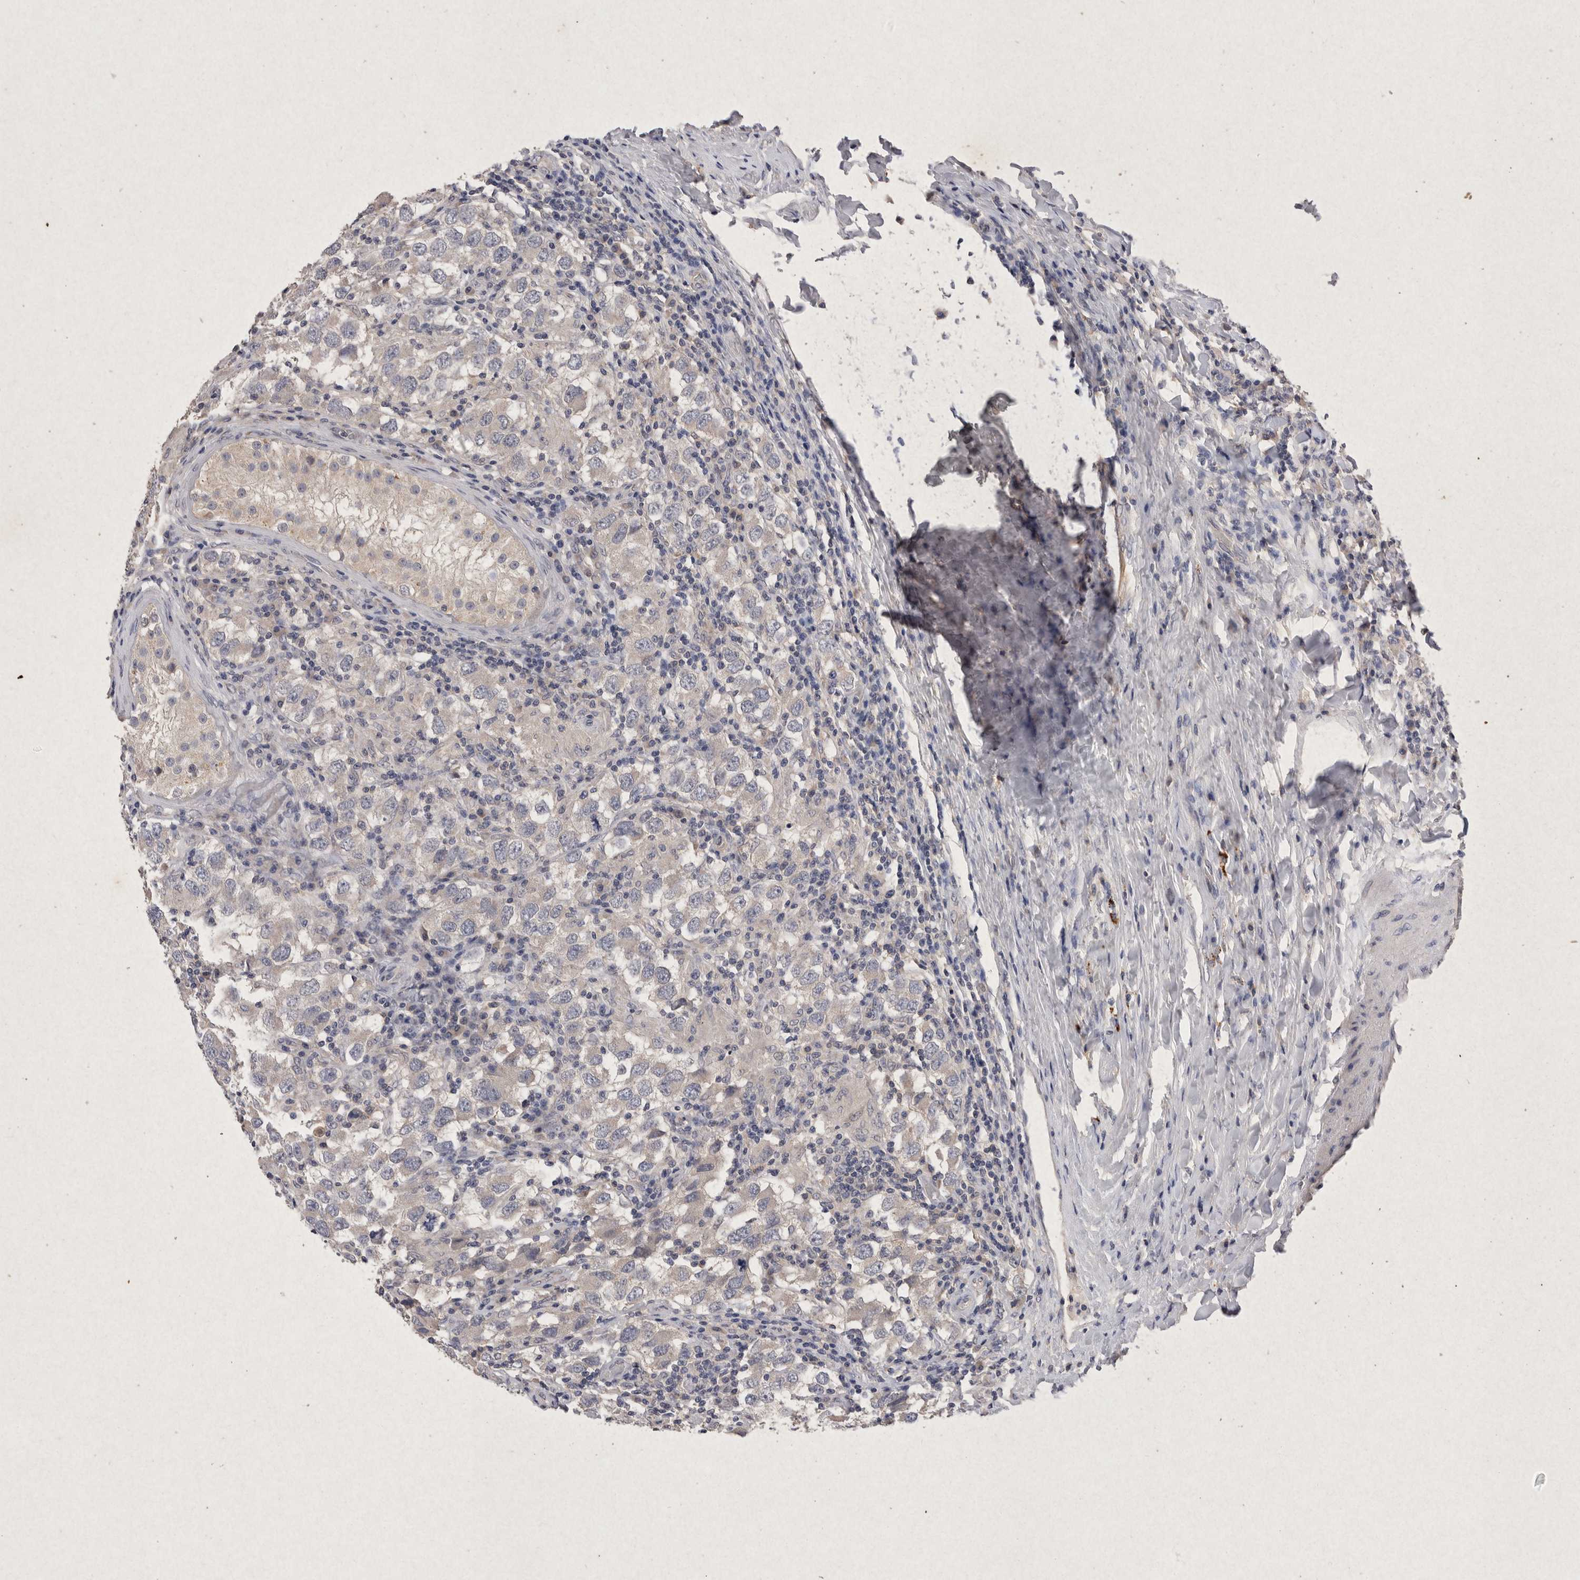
{"staining": {"intensity": "negative", "quantity": "none", "location": "none"}, "tissue": "testis cancer", "cell_type": "Tumor cells", "image_type": "cancer", "snomed": [{"axis": "morphology", "description": "Carcinoma, Embryonal, NOS"}, {"axis": "topography", "description": "Testis"}], "caption": "Protein analysis of embryonal carcinoma (testis) exhibits no significant expression in tumor cells.", "gene": "RASSF3", "patient": {"sex": "male", "age": 21}}